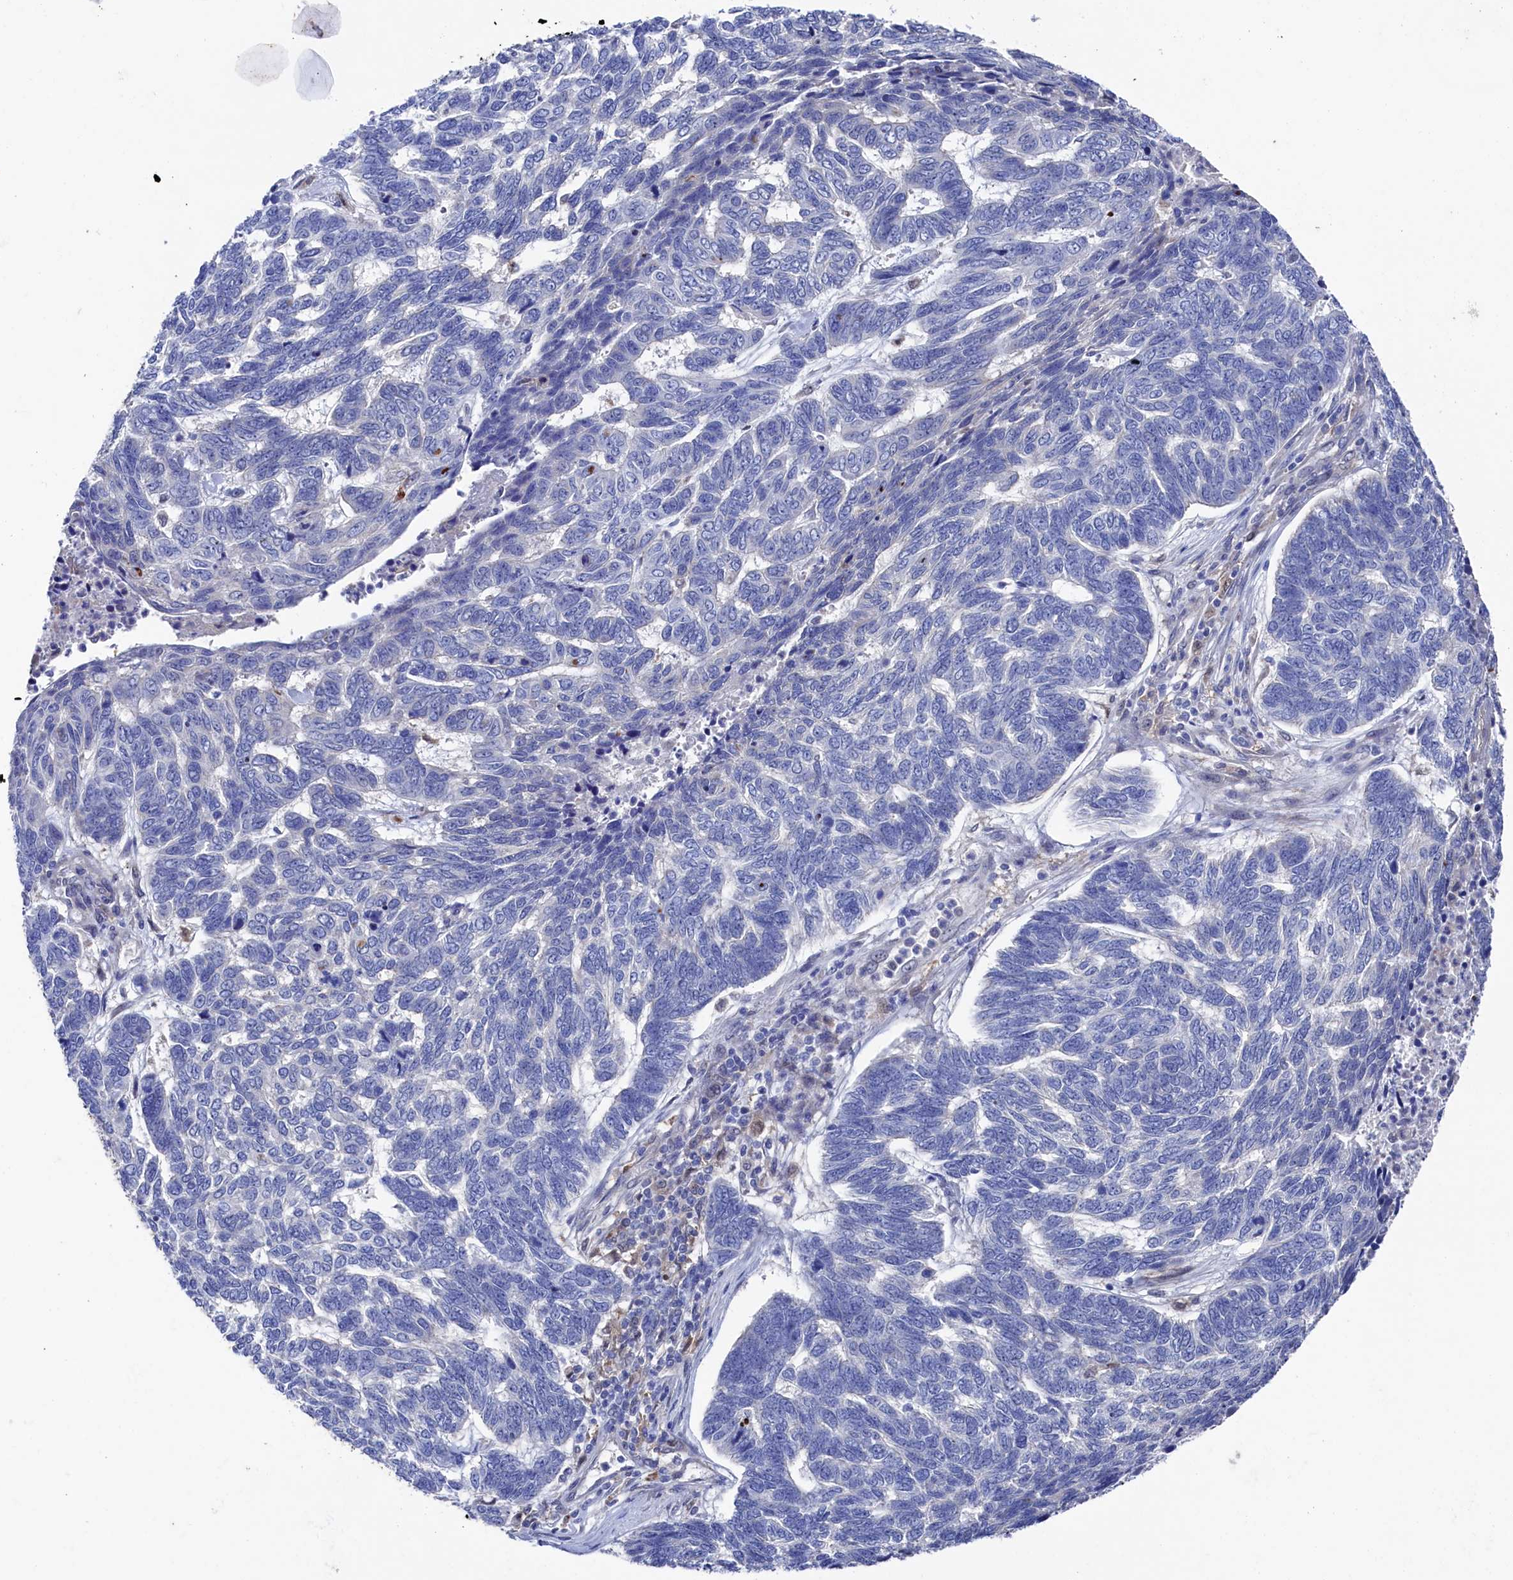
{"staining": {"intensity": "negative", "quantity": "none", "location": "none"}, "tissue": "skin cancer", "cell_type": "Tumor cells", "image_type": "cancer", "snomed": [{"axis": "morphology", "description": "Basal cell carcinoma"}, {"axis": "topography", "description": "Skin"}], "caption": "This is a micrograph of IHC staining of skin basal cell carcinoma, which shows no expression in tumor cells.", "gene": "RNH1", "patient": {"sex": "female", "age": 65}}